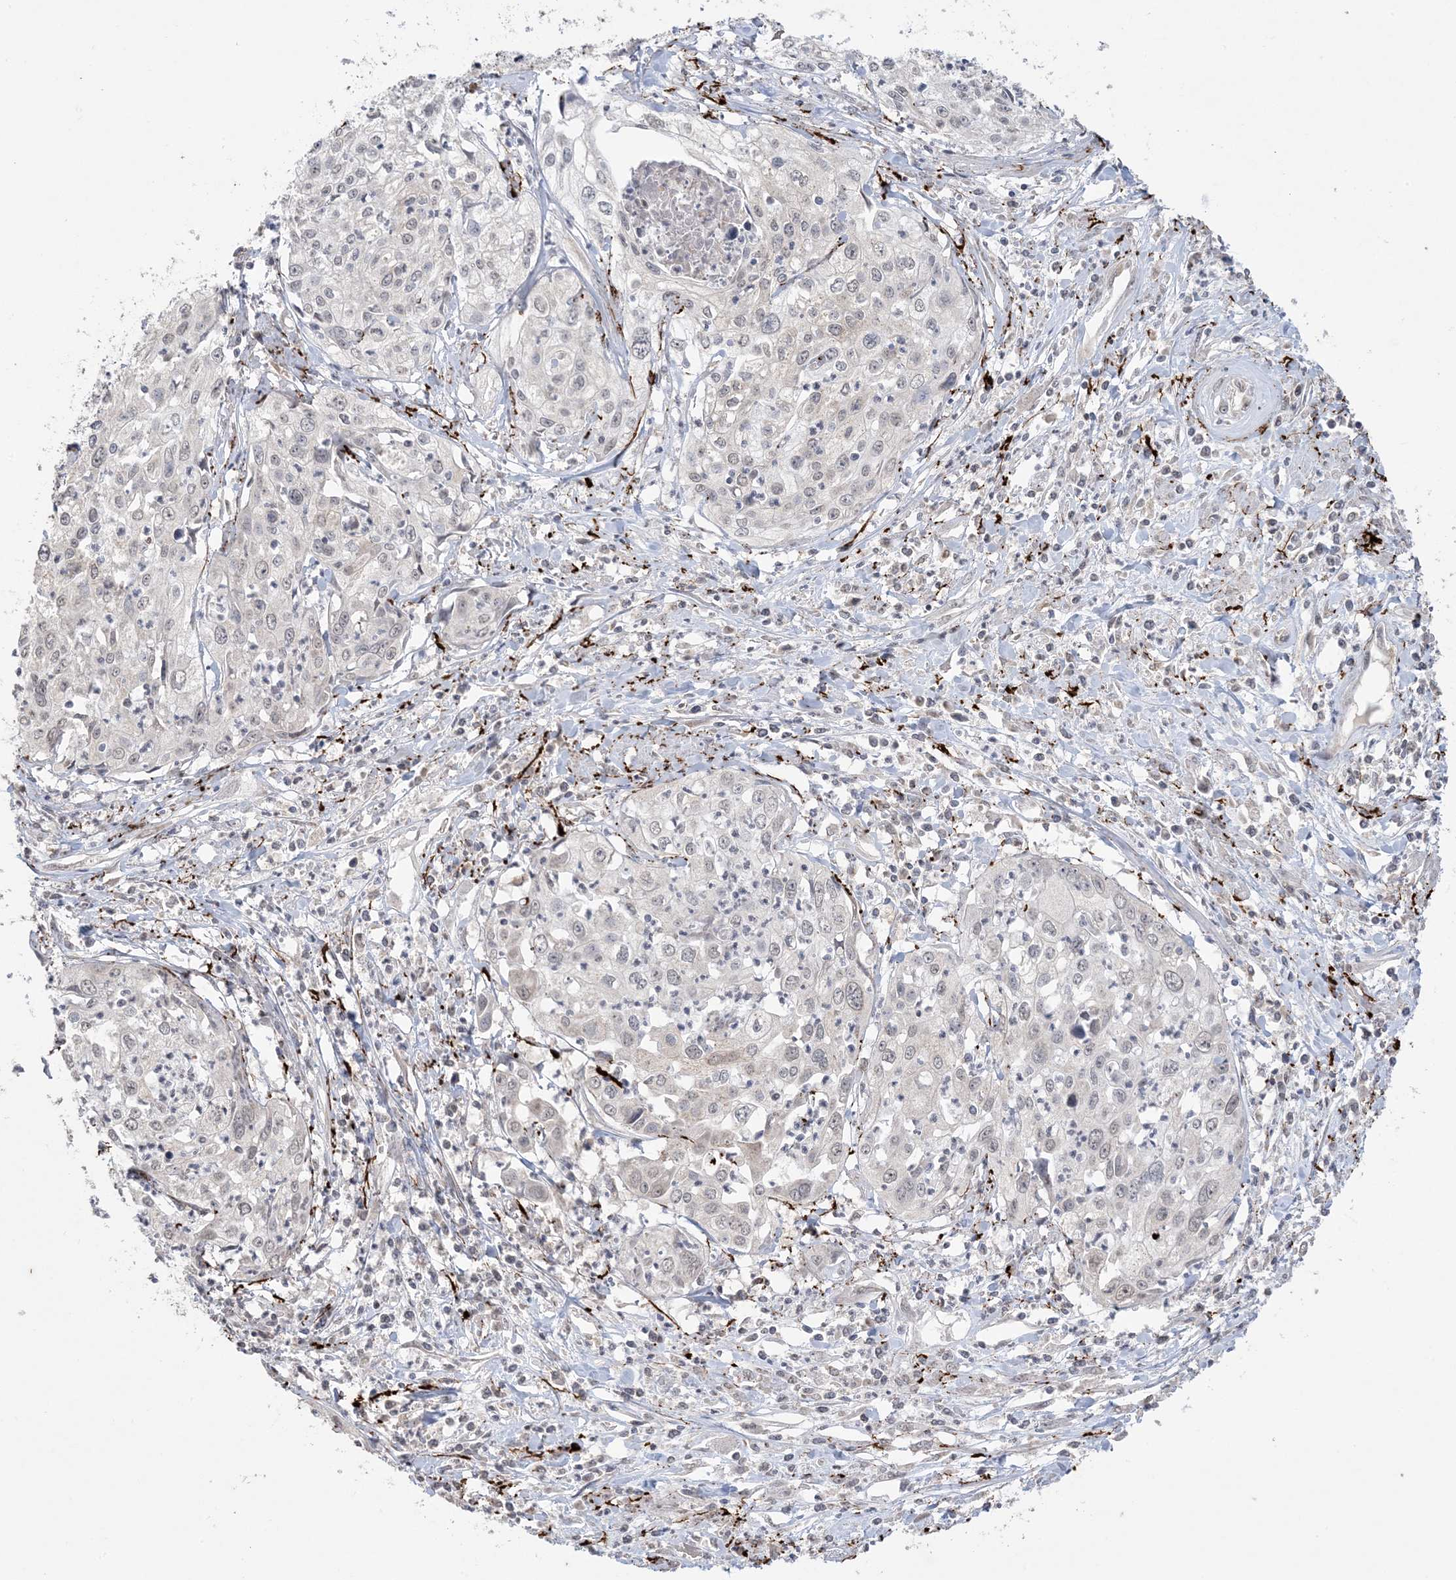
{"staining": {"intensity": "negative", "quantity": "none", "location": "none"}, "tissue": "cervical cancer", "cell_type": "Tumor cells", "image_type": "cancer", "snomed": [{"axis": "morphology", "description": "Squamous cell carcinoma, NOS"}, {"axis": "topography", "description": "Cervix"}], "caption": "Tumor cells are negative for brown protein staining in squamous cell carcinoma (cervical). Brightfield microscopy of IHC stained with DAB (brown) and hematoxylin (blue), captured at high magnification.", "gene": "XRN1", "patient": {"sex": "female", "age": 31}}